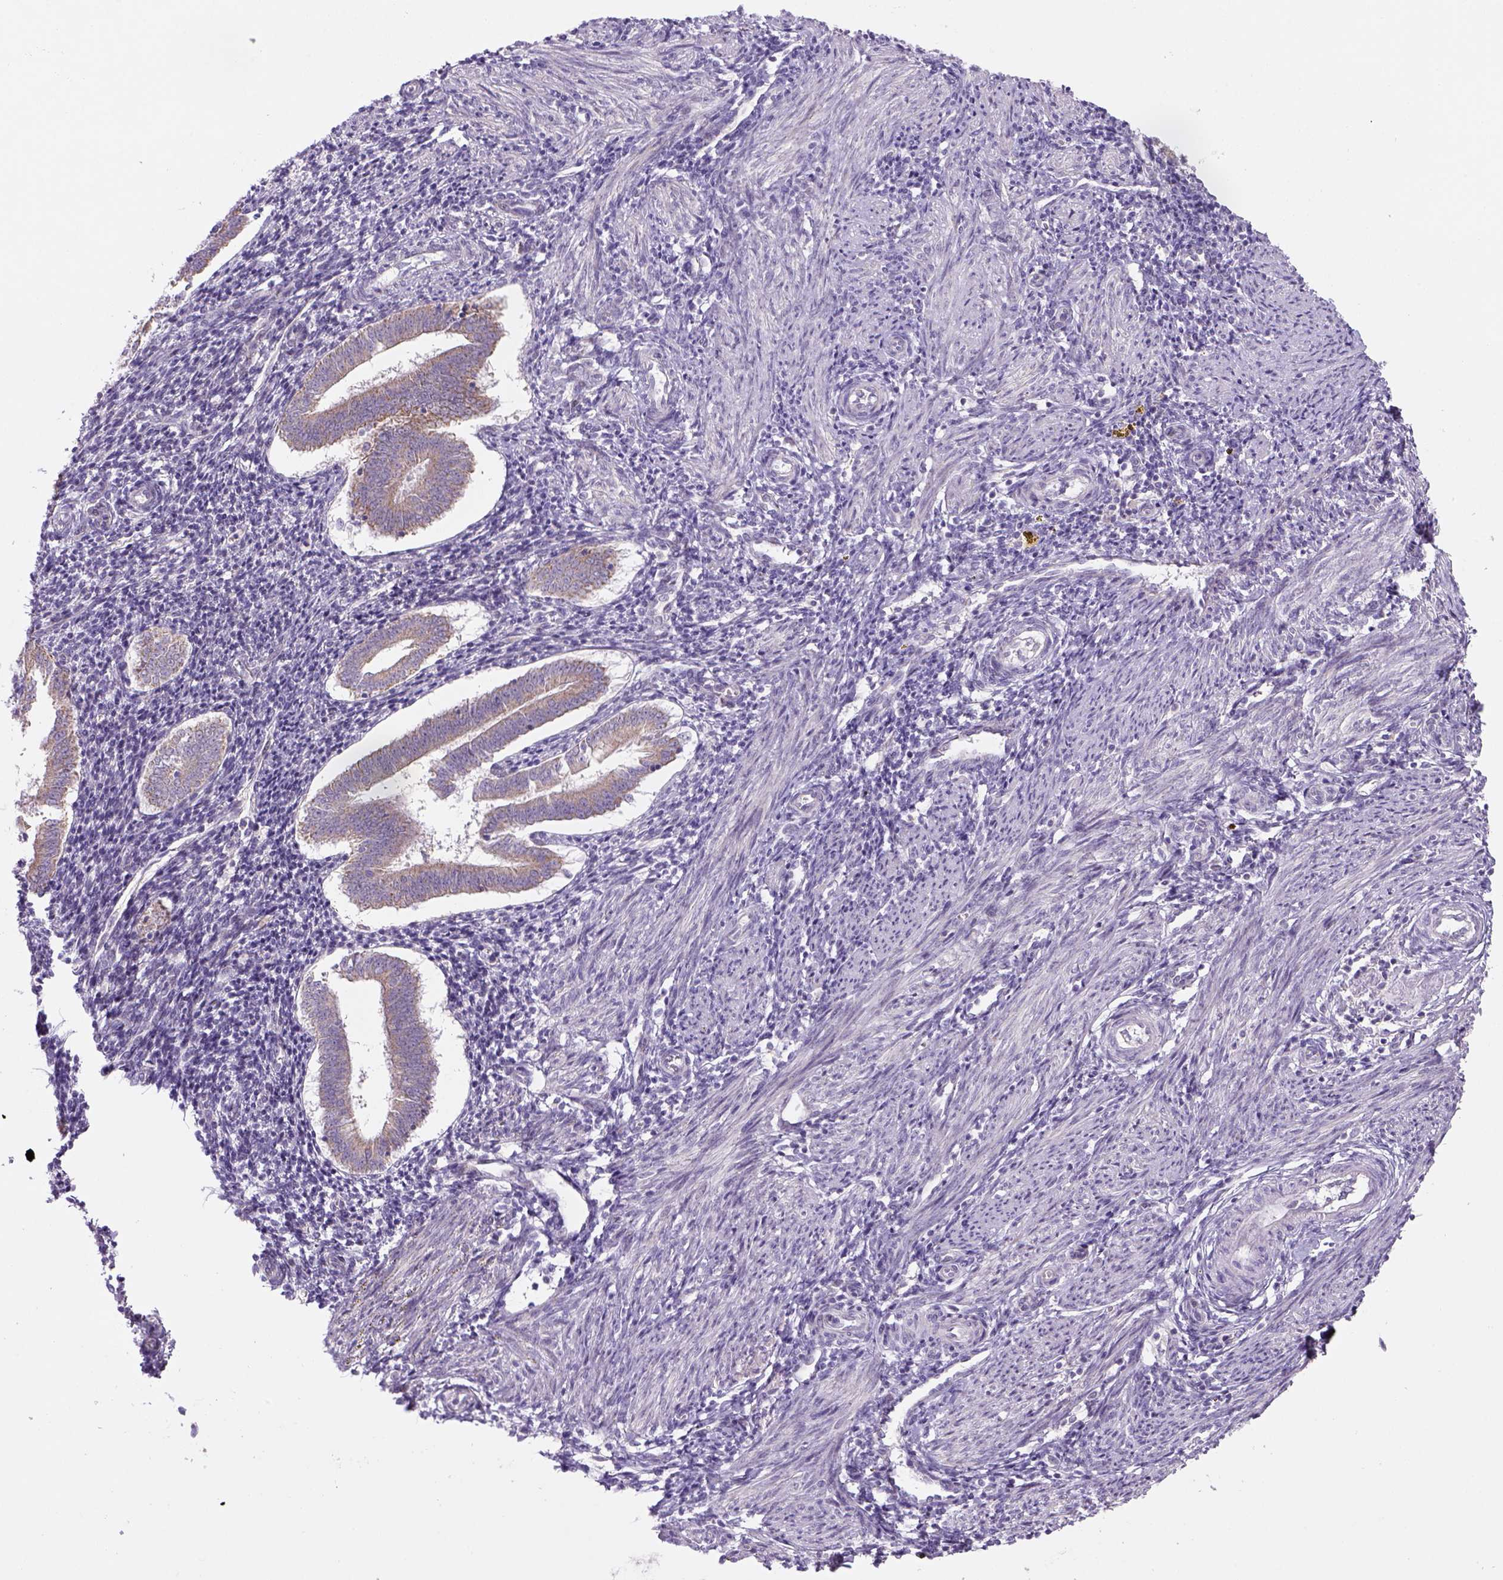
{"staining": {"intensity": "negative", "quantity": "none", "location": "none"}, "tissue": "endometrium", "cell_type": "Cells in endometrial stroma", "image_type": "normal", "snomed": [{"axis": "morphology", "description": "Normal tissue, NOS"}, {"axis": "topography", "description": "Endometrium"}], "caption": "Protein analysis of benign endometrium exhibits no significant positivity in cells in endometrial stroma.", "gene": "ADGRV1", "patient": {"sex": "female", "age": 25}}